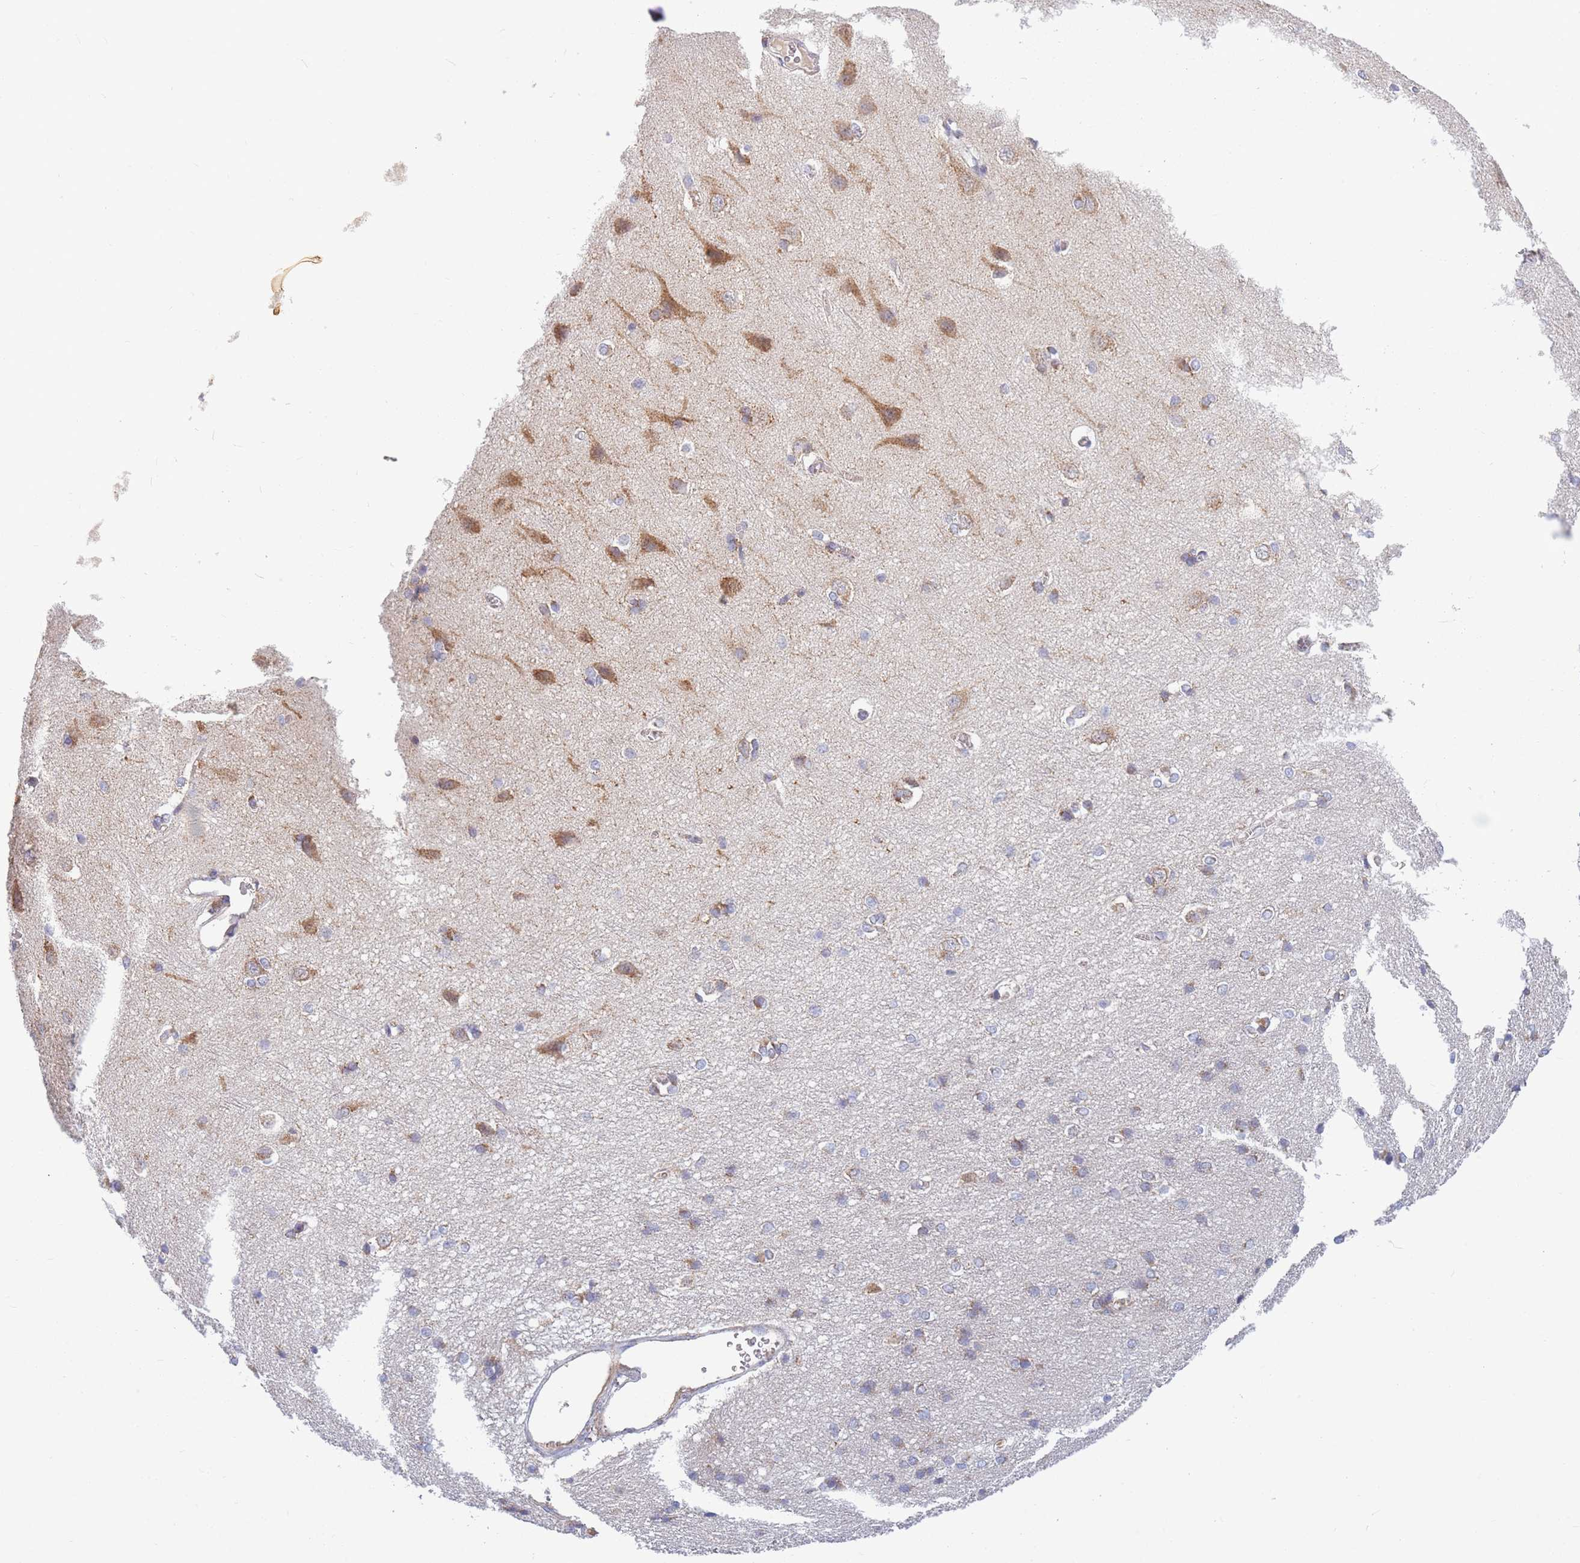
{"staining": {"intensity": "weak", "quantity": "<25%", "location": "cytoplasmic/membranous"}, "tissue": "cerebral cortex", "cell_type": "Endothelial cells", "image_type": "normal", "snomed": [{"axis": "morphology", "description": "Normal tissue, NOS"}, {"axis": "topography", "description": "Cerebral cortex"}], "caption": "This is an immunohistochemistry (IHC) photomicrograph of unremarkable cerebral cortex. There is no positivity in endothelial cells.", "gene": "MRPS11", "patient": {"sex": "male", "age": 37}}